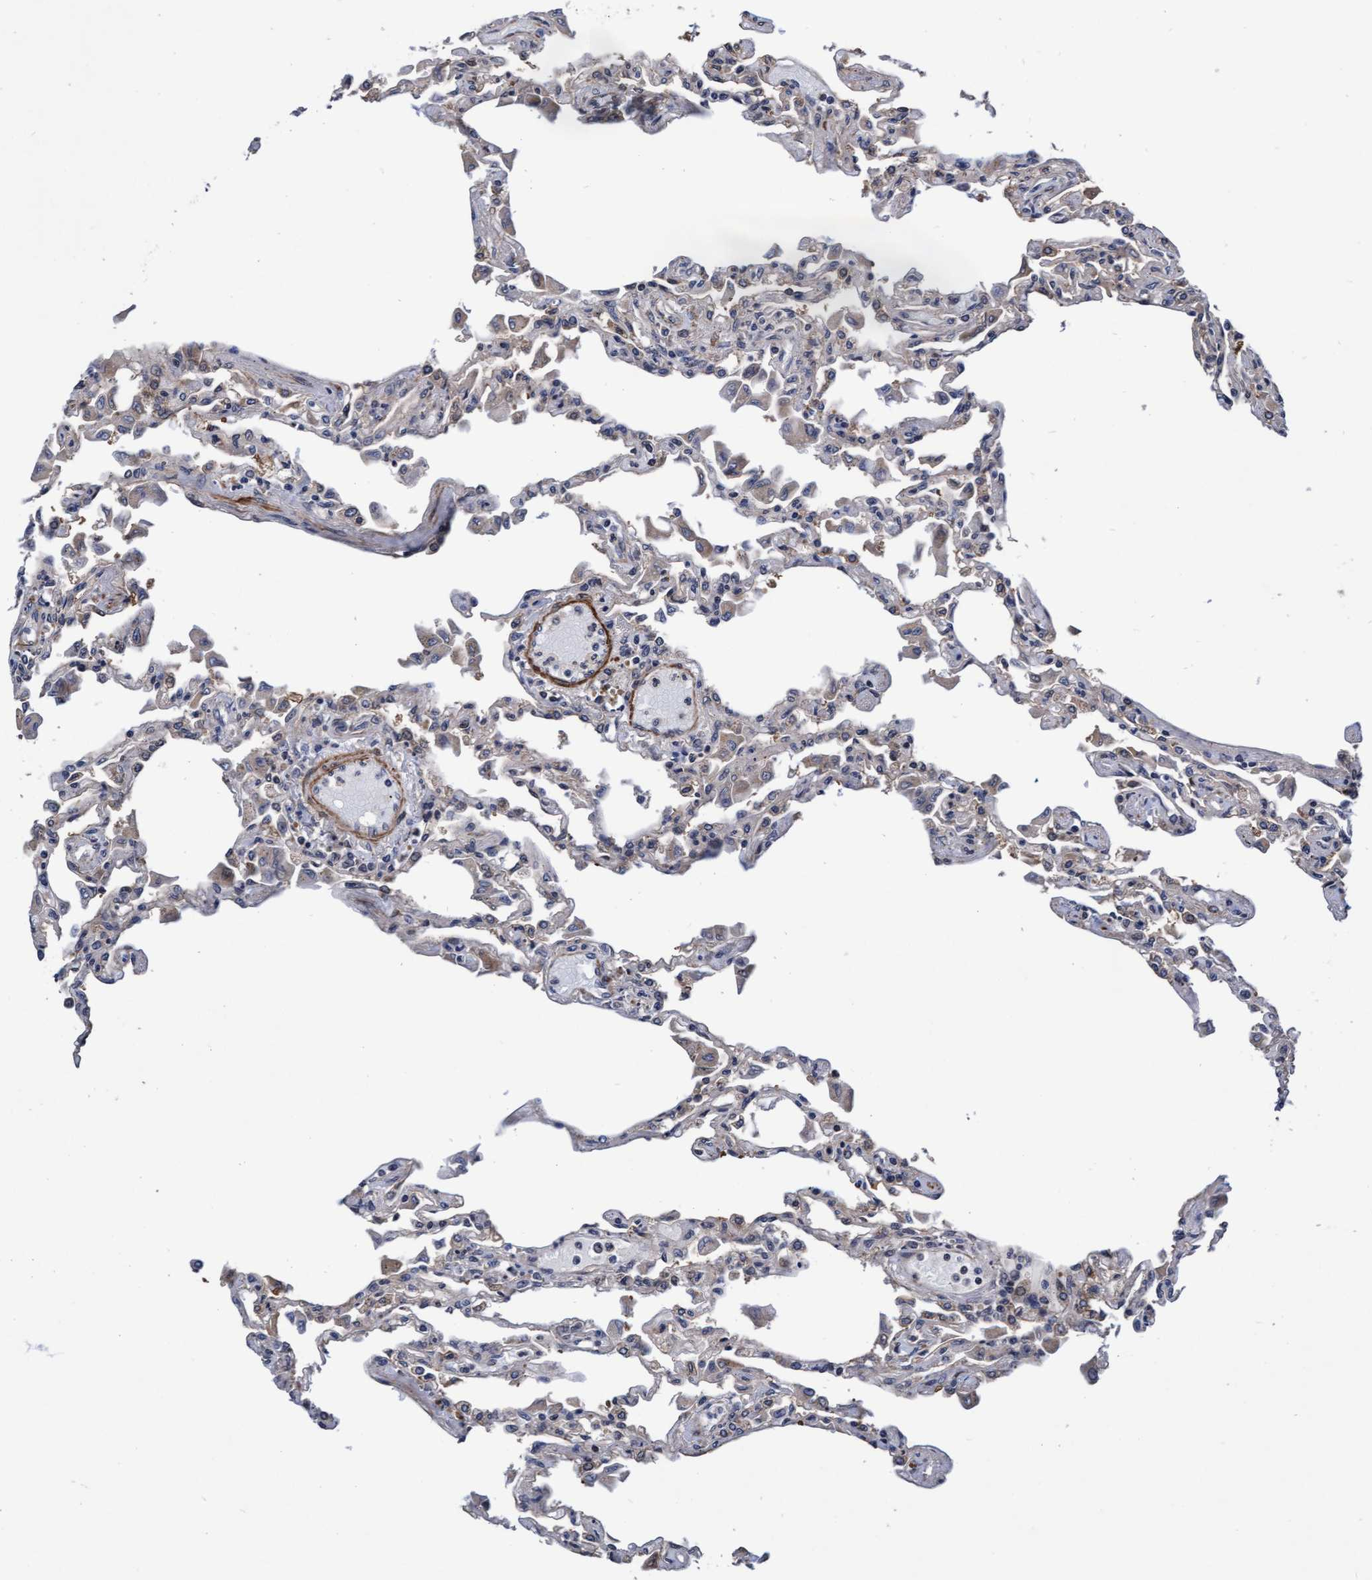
{"staining": {"intensity": "moderate", "quantity": "<25%", "location": "cytoplasmic/membranous"}, "tissue": "lung", "cell_type": "Alveolar cells", "image_type": "normal", "snomed": [{"axis": "morphology", "description": "Normal tissue, NOS"}, {"axis": "topography", "description": "Bronchus"}, {"axis": "topography", "description": "Lung"}], "caption": "Benign lung was stained to show a protein in brown. There is low levels of moderate cytoplasmic/membranous positivity in approximately <25% of alveolar cells. The protein of interest is shown in brown color, while the nuclei are stained blue.", "gene": "EFCAB13", "patient": {"sex": "female", "age": 49}}